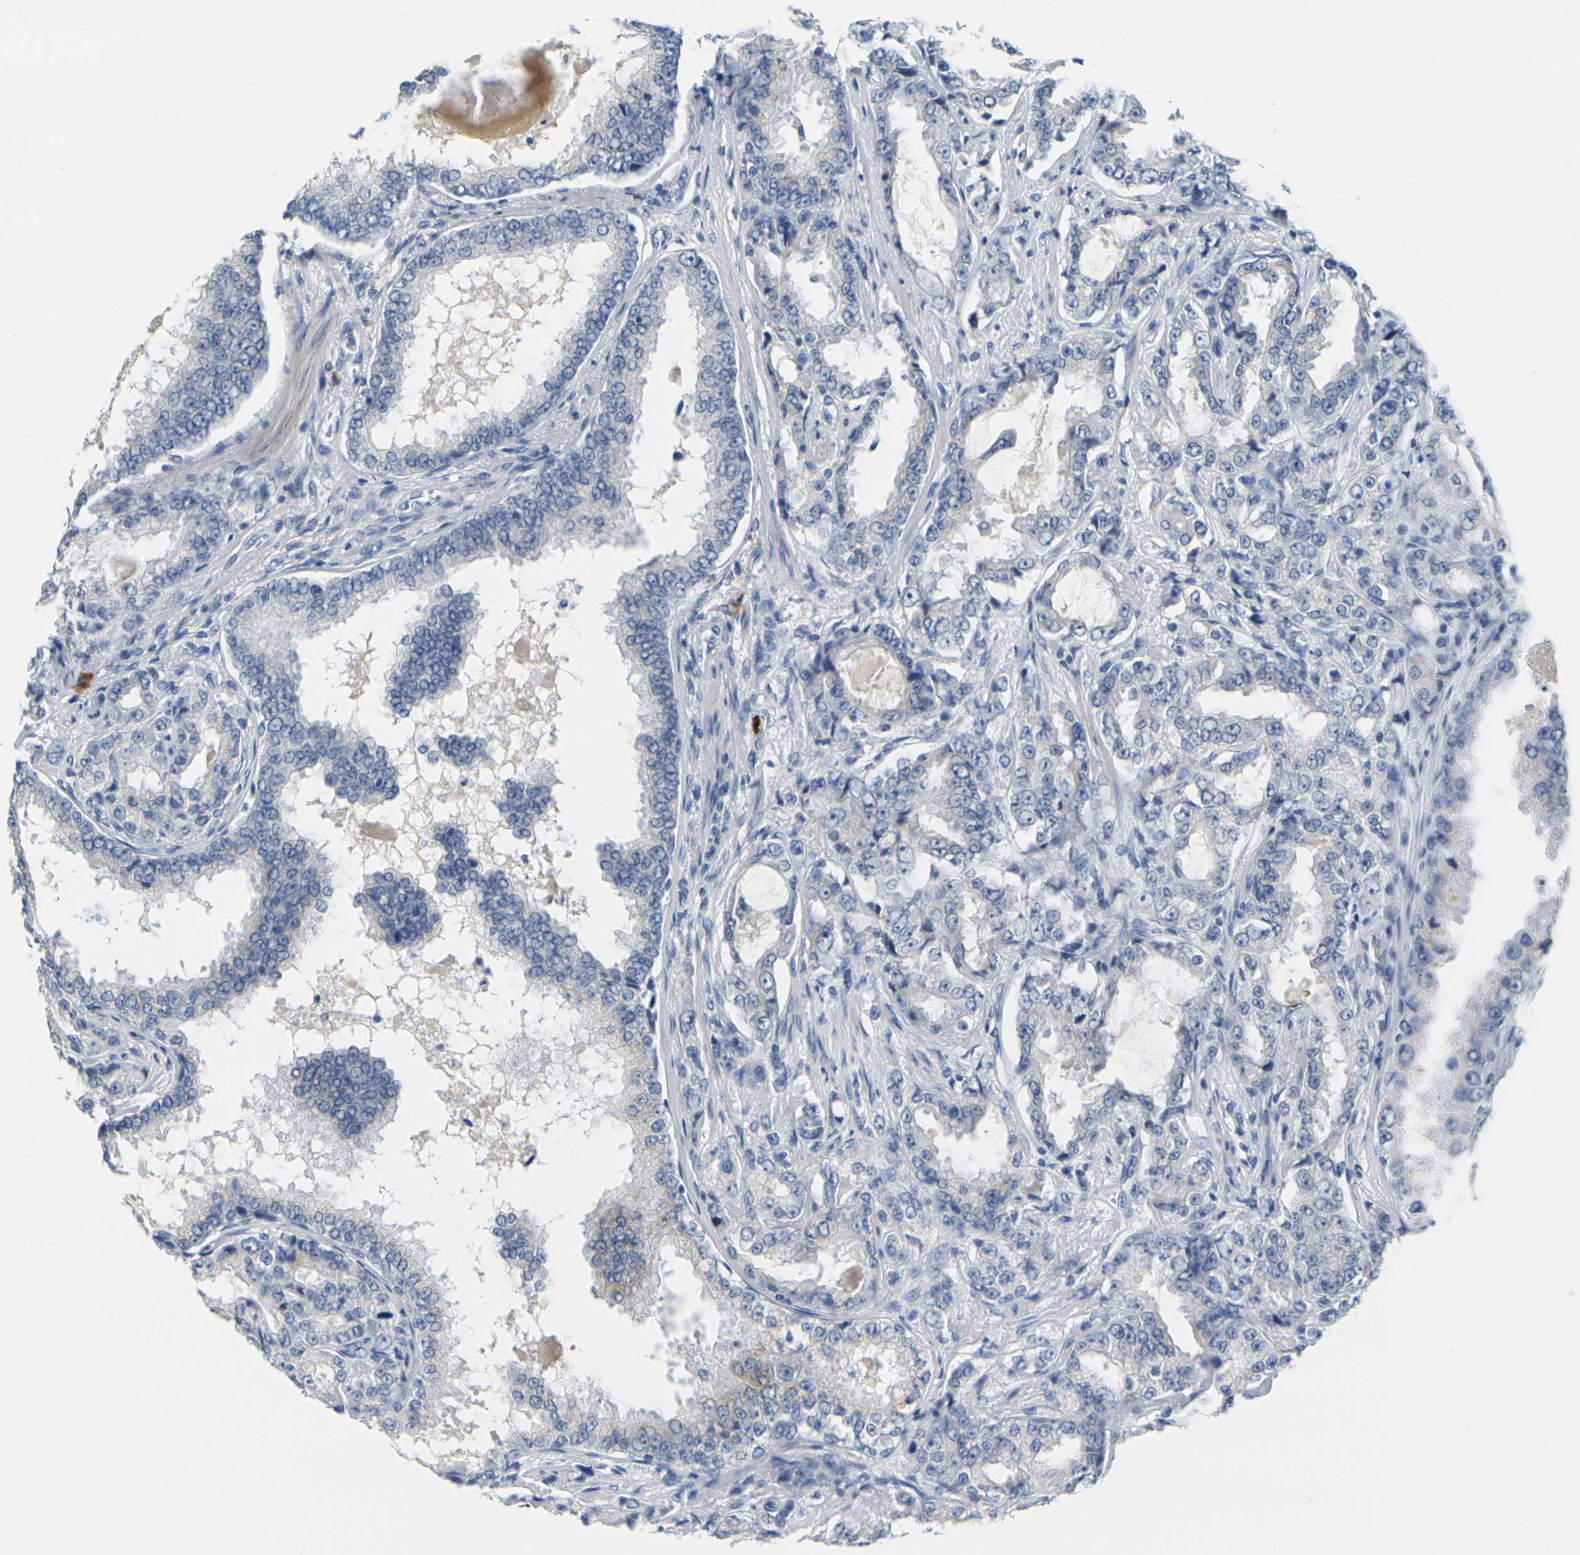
{"staining": {"intensity": "negative", "quantity": "none", "location": "none"}, "tissue": "prostate cancer", "cell_type": "Tumor cells", "image_type": "cancer", "snomed": [{"axis": "morphology", "description": "Adenocarcinoma, High grade"}, {"axis": "topography", "description": "Prostate"}], "caption": "Immunohistochemistry image of prostate cancer (adenocarcinoma (high-grade)) stained for a protein (brown), which shows no expression in tumor cells. (Brightfield microscopy of DAB (3,3'-diaminobenzidine) immunohistochemistry at high magnification).", "gene": "GPR15", "patient": {"sex": "male", "age": 73}}